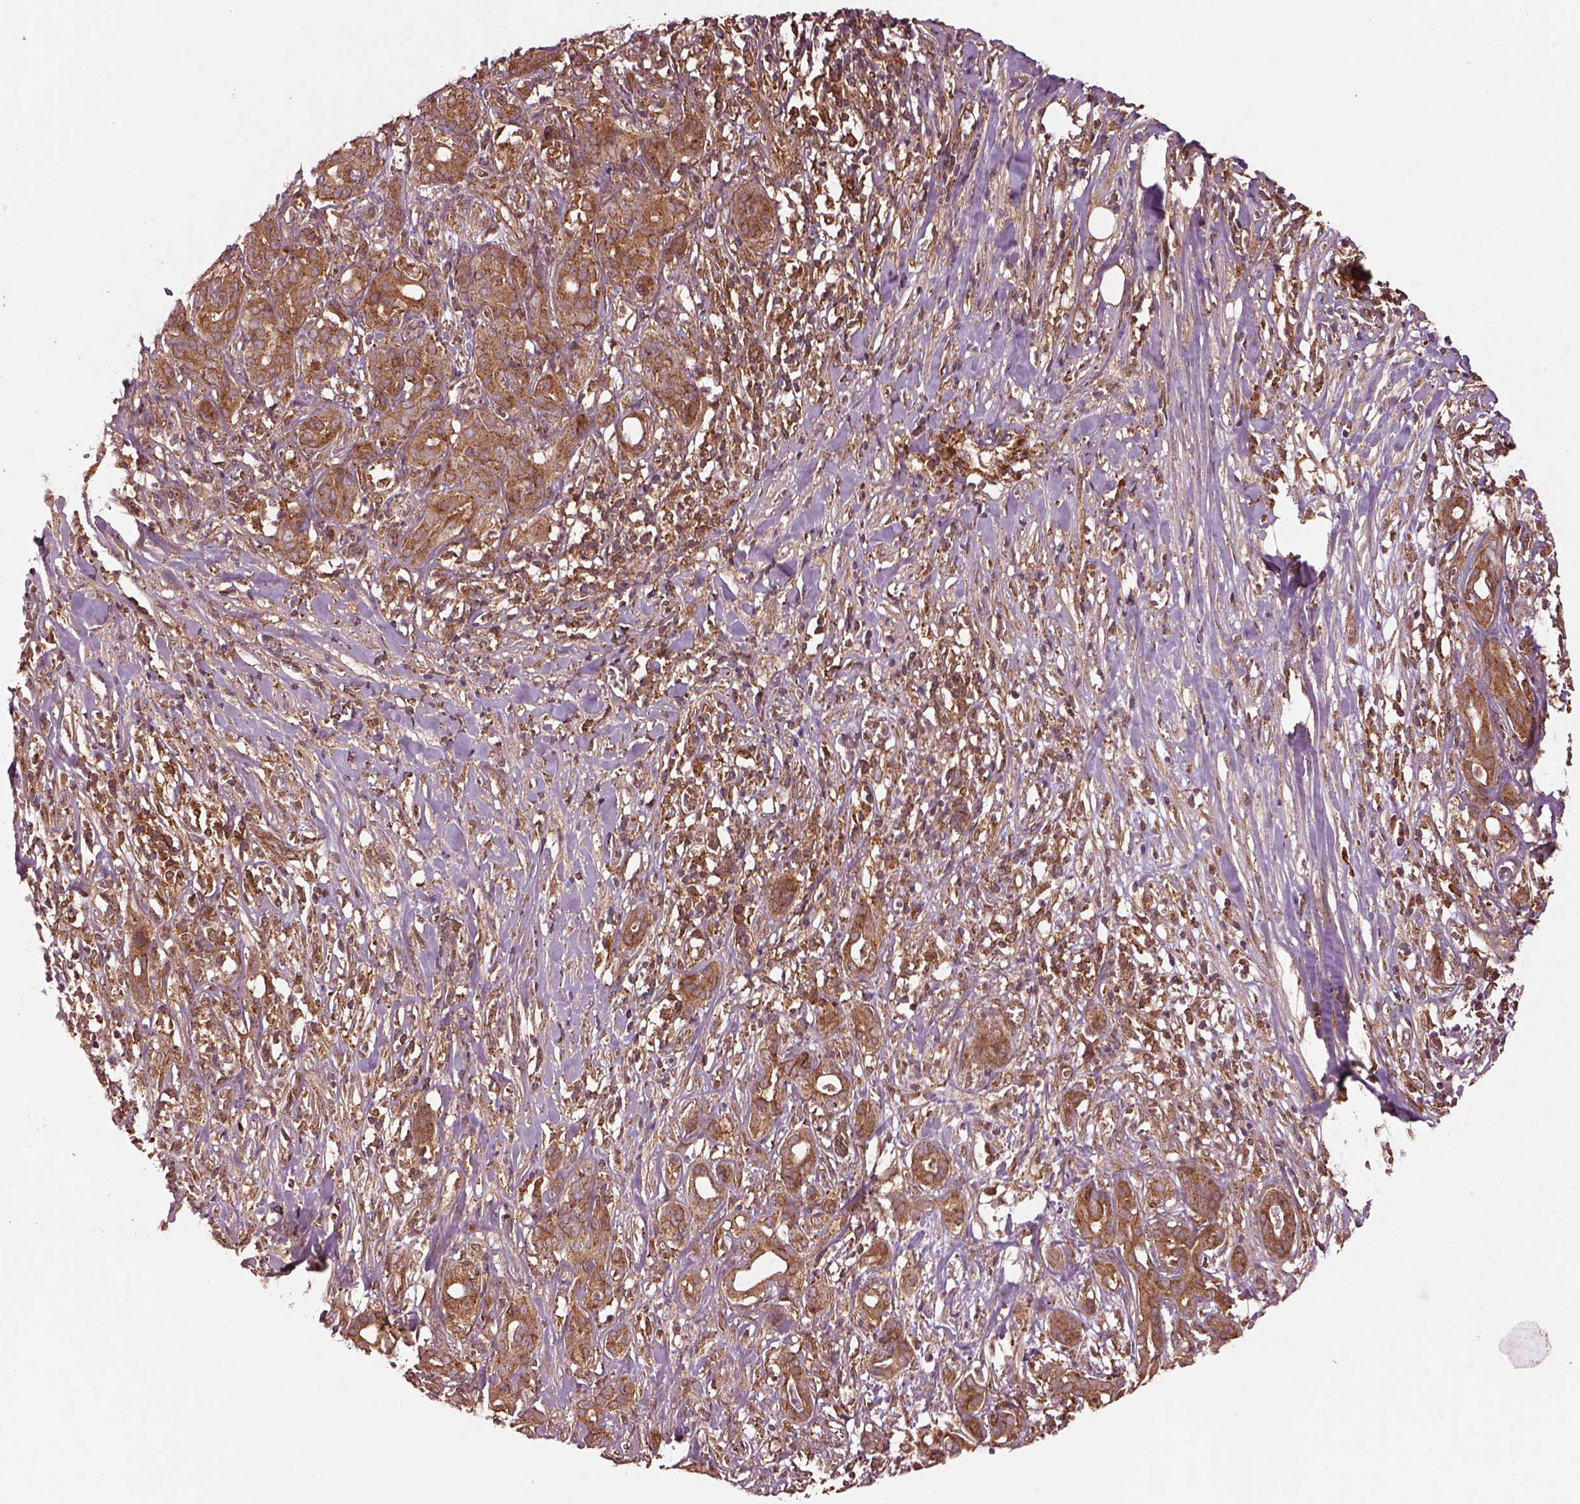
{"staining": {"intensity": "strong", "quantity": ">75%", "location": "cytoplasmic/membranous"}, "tissue": "pancreatic cancer", "cell_type": "Tumor cells", "image_type": "cancer", "snomed": [{"axis": "morphology", "description": "Adenocarcinoma, NOS"}, {"axis": "topography", "description": "Pancreas"}], "caption": "Pancreatic cancer (adenocarcinoma) stained with a brown dye reveals strong cytoplasmic/membranous positive positivity in about >75% of tumor cells.", "gene": "WASHC2A", "patient": {"sex": "male", "age": 61}}